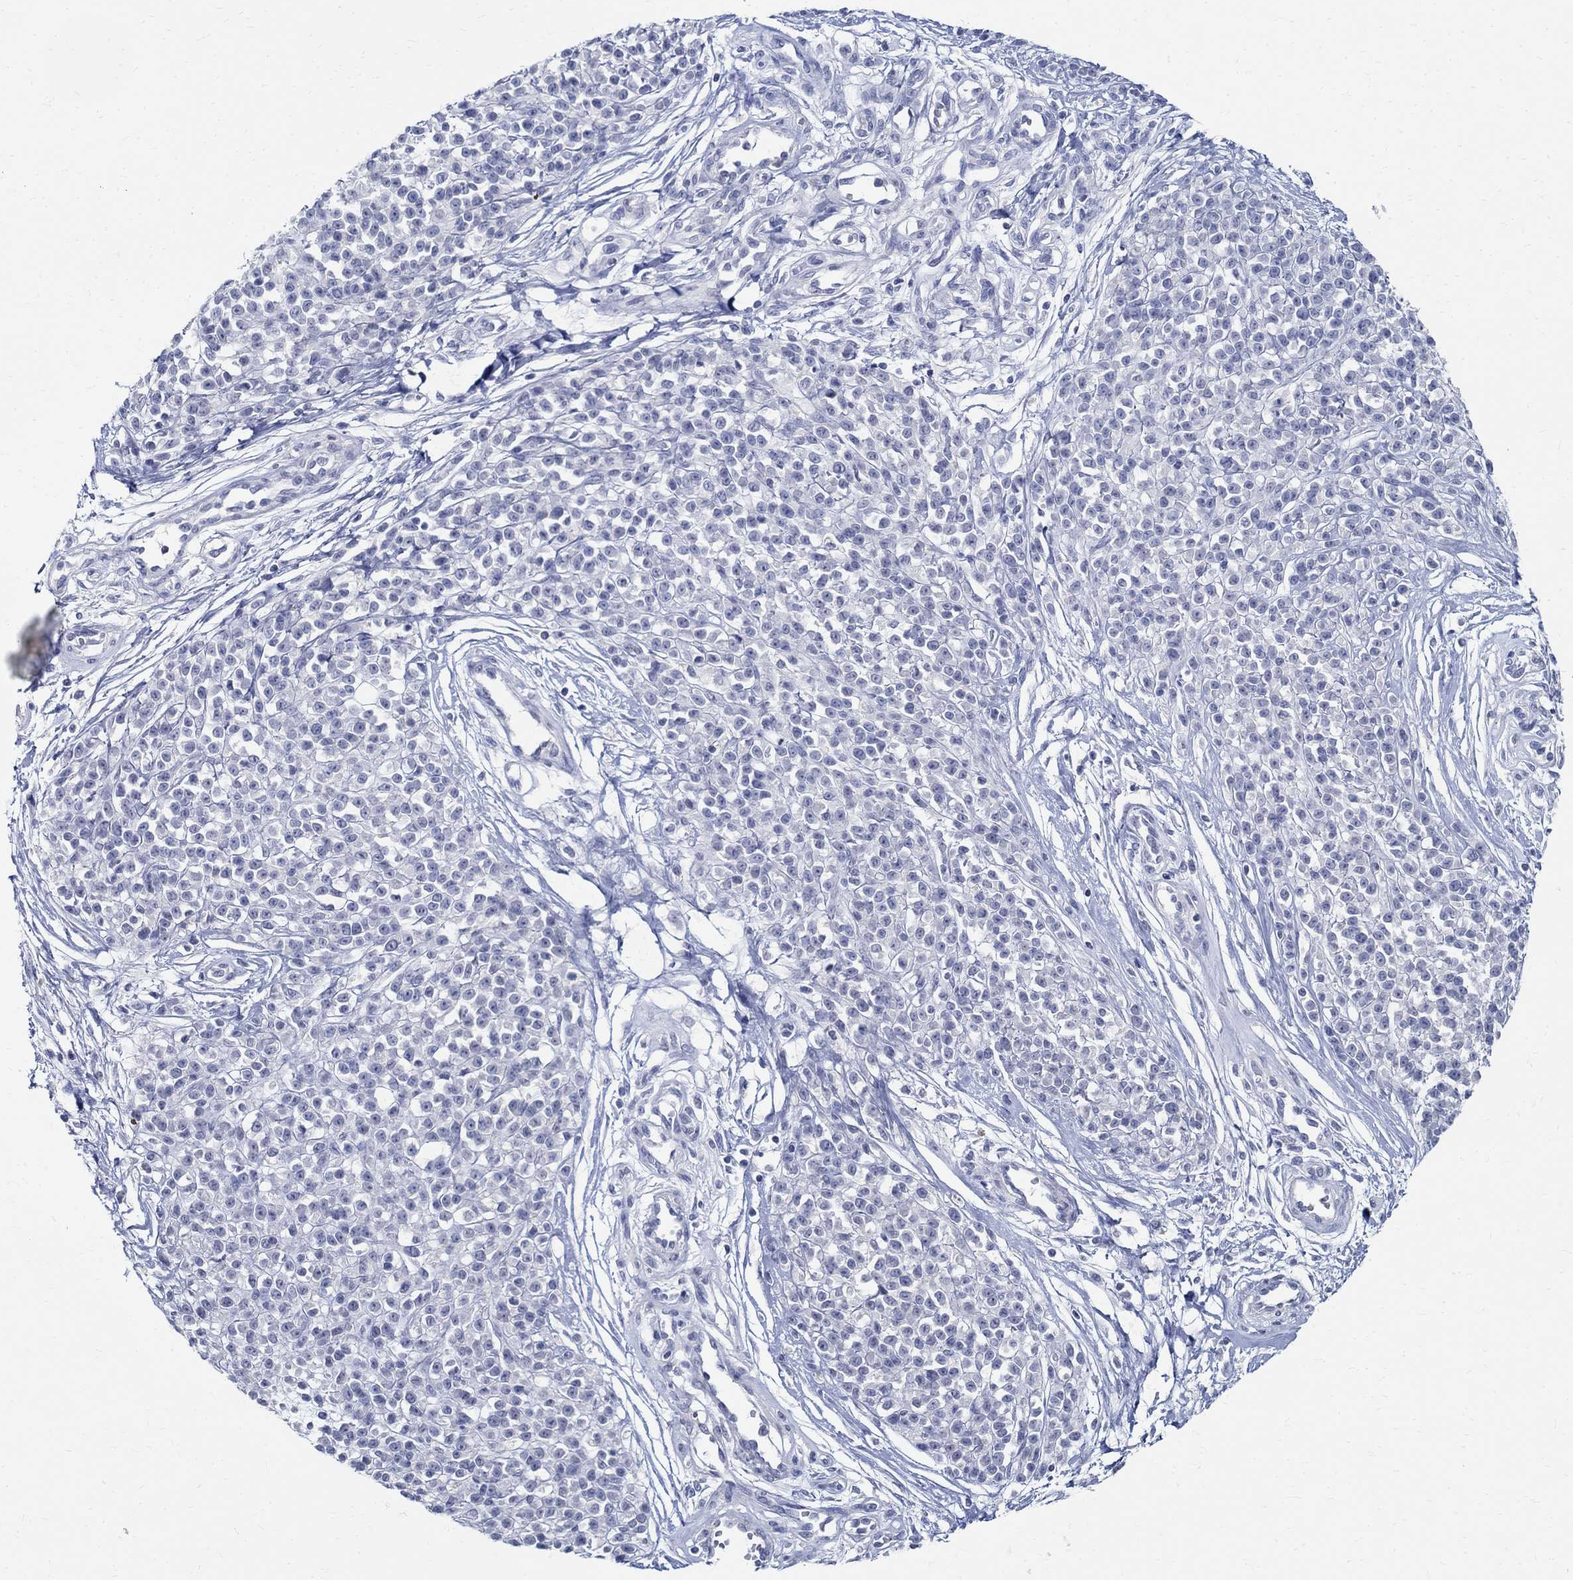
{"staining": {"intensity": "negative", "quantity": "none", "location": "none"}, "tissue": "melanoma", "cell_type": "Tumor cells", "image_type": "cancer", "snomed": [{"axis": "morphology", "description": "Malignant melanoma, NOS"}, {"axis": "topography", "description": "Skin"}, {"axis": "topography", "description": "Skin of trunk"}], "caption": "Tumor cells are negative for brown protein staining in malignant melanoma.", "gene": "CETN1", "patient": {"sex": "male", "age": 74}}